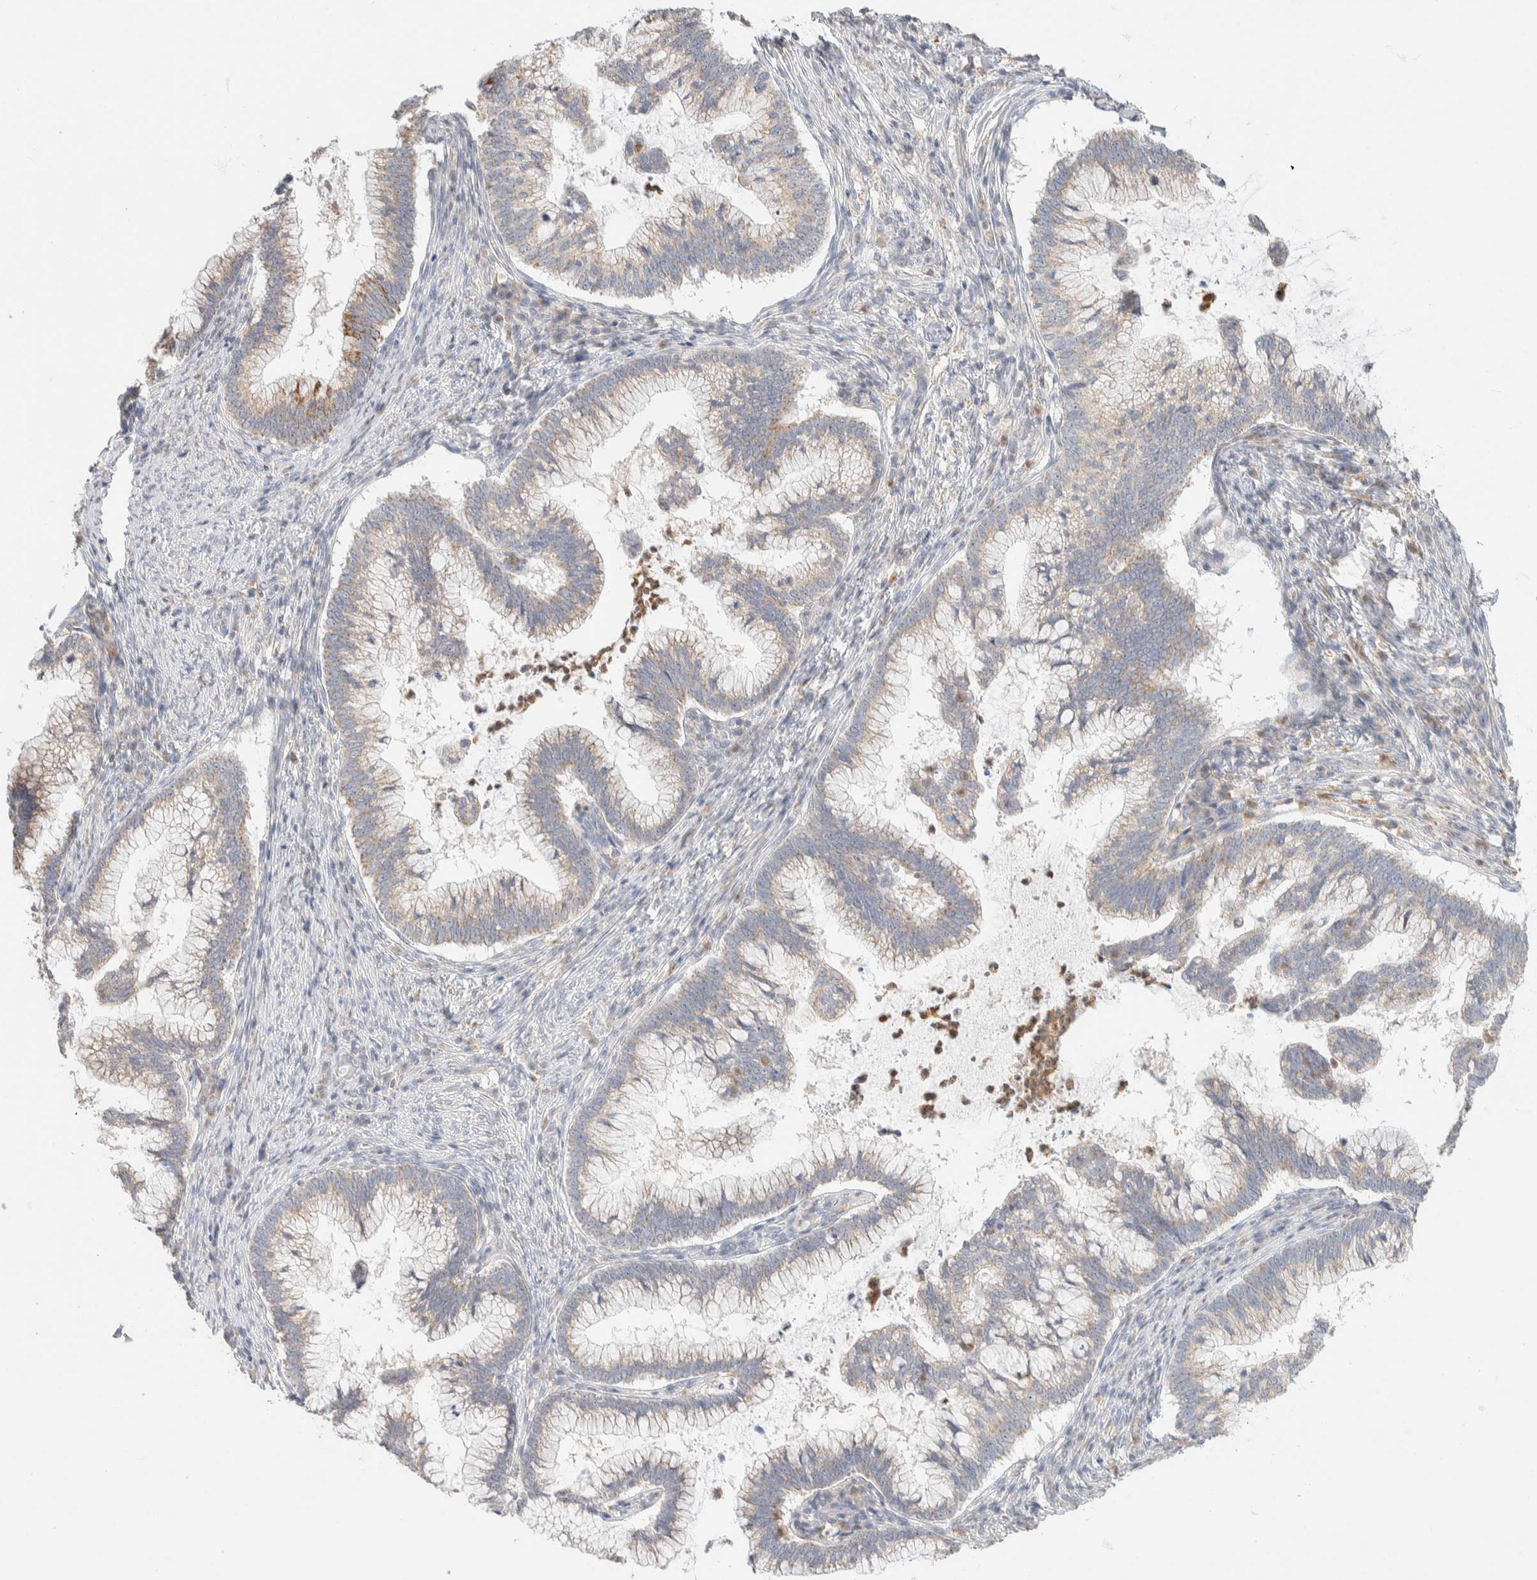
{"staining": {"intensity": "weak", "quantity": ">75%", "location": "cytoplasmic/membranous"}, "tissue": "cervical cancer", "cell_type": "Tumor cells", "image_type": "cancer", "snomed": [{"axis": "morphology", "description": "Adenocarcinoma, NOS"}, {"axis": "topography", "description": "Cervix"}], "caption": "This image exhibits cervical adenocarcinoma stained with immunohistochemistry (IHC) to label a protein in brown. The cytoplasmic/membranous of tumor cells show weak positivity for the protein. Nuclei are counter-stained blue.", "gene": "HDHD3", "patient": {"sex": "female", "age": 36}}